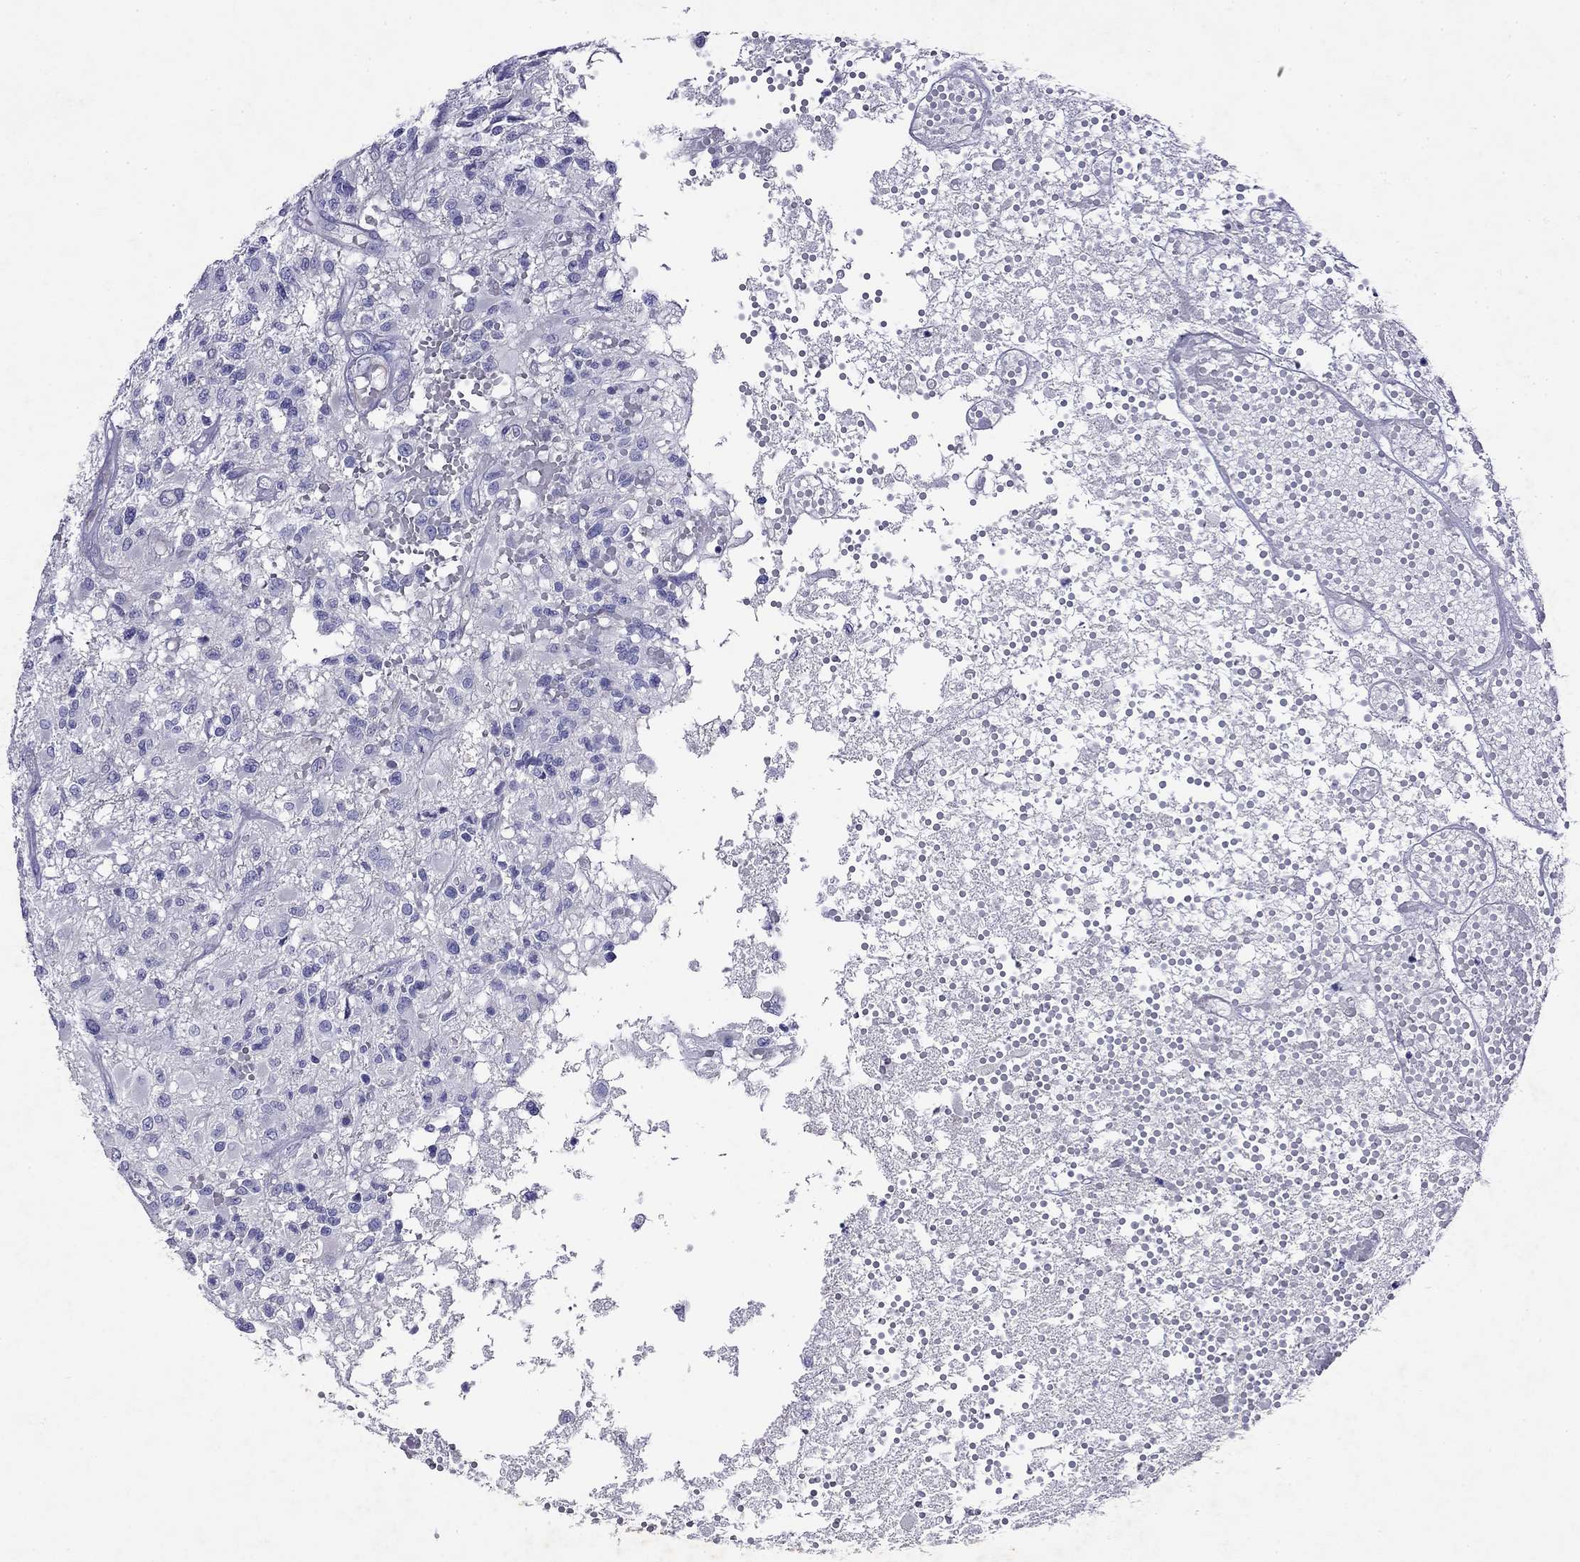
{"staining": {"intensity": "negative", "quantity": "none", "location": "none"}, "tissue": "glioma", "cell_type": "Tumor cells", "image_type": "cancer", "snomed": [{"axis": "morphology", "description": "Glioma, malignant, High grade"}, {"axis": "topography", "description": "Brain"}], "caption": "Histopathology image shows no protein expression in tumor cells of glioma tissue. The staining was performed using DAB (3,3'-diaminobenzidine) to visualize the protein expression in brown, while the nuclei were stained in blue with hematoxylin (Magnification: 20x).", "gene": "GNAT3", "patient": {"sex": "female", "age": 63}}